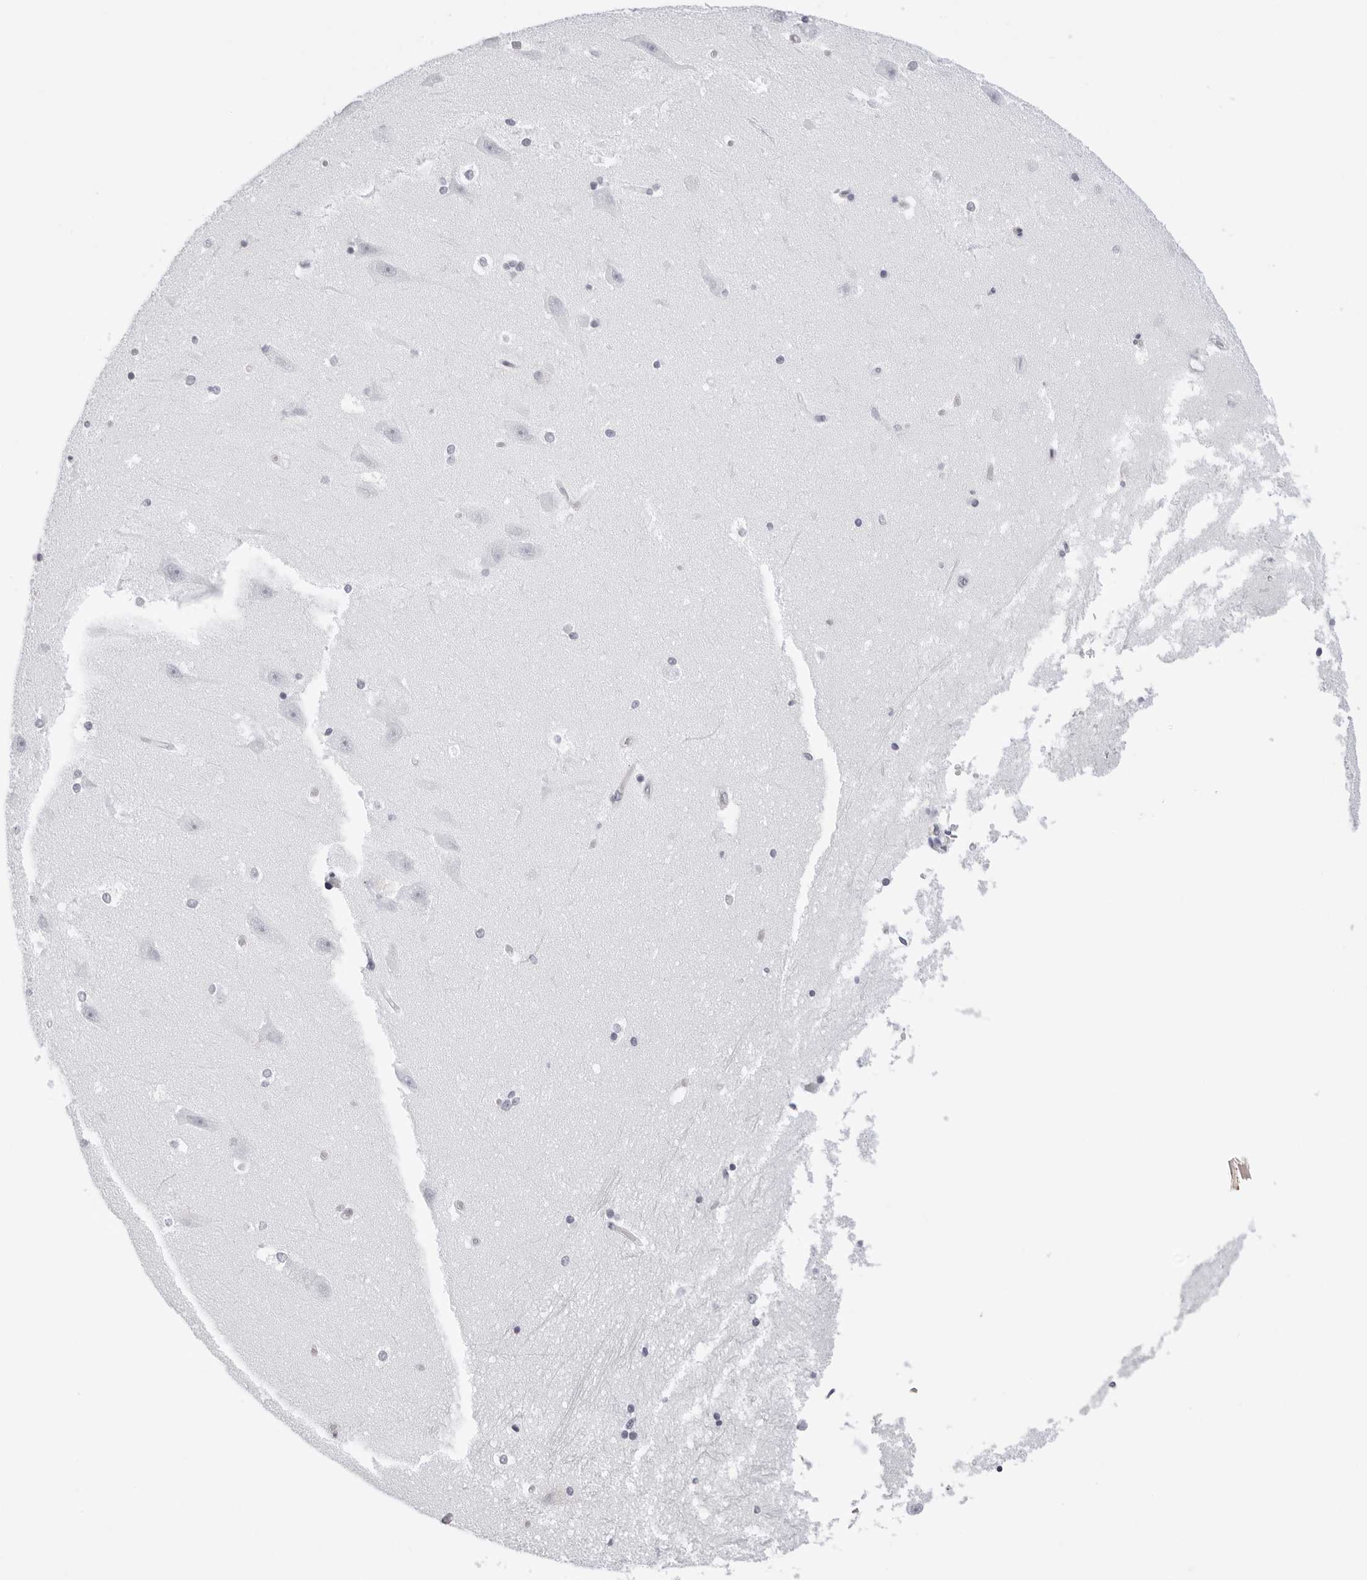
{"staining": {"intensity": "negative", "quantity": "none", "location": "none"}, "tissue": "hippocampus", "cell_type": "Glial cells", "image_type": "normal", "snomed": [{"axis": "morphology", "description": "Normal tissue, NOS"}, {"axis": "topography", "description": "Hippocampus"}], "caption": "The histopathology image shows no significant positivity in glial cells of hippocampus.", "gene": "AGMAT", "patient": {"sex": "male", "age": 45}}